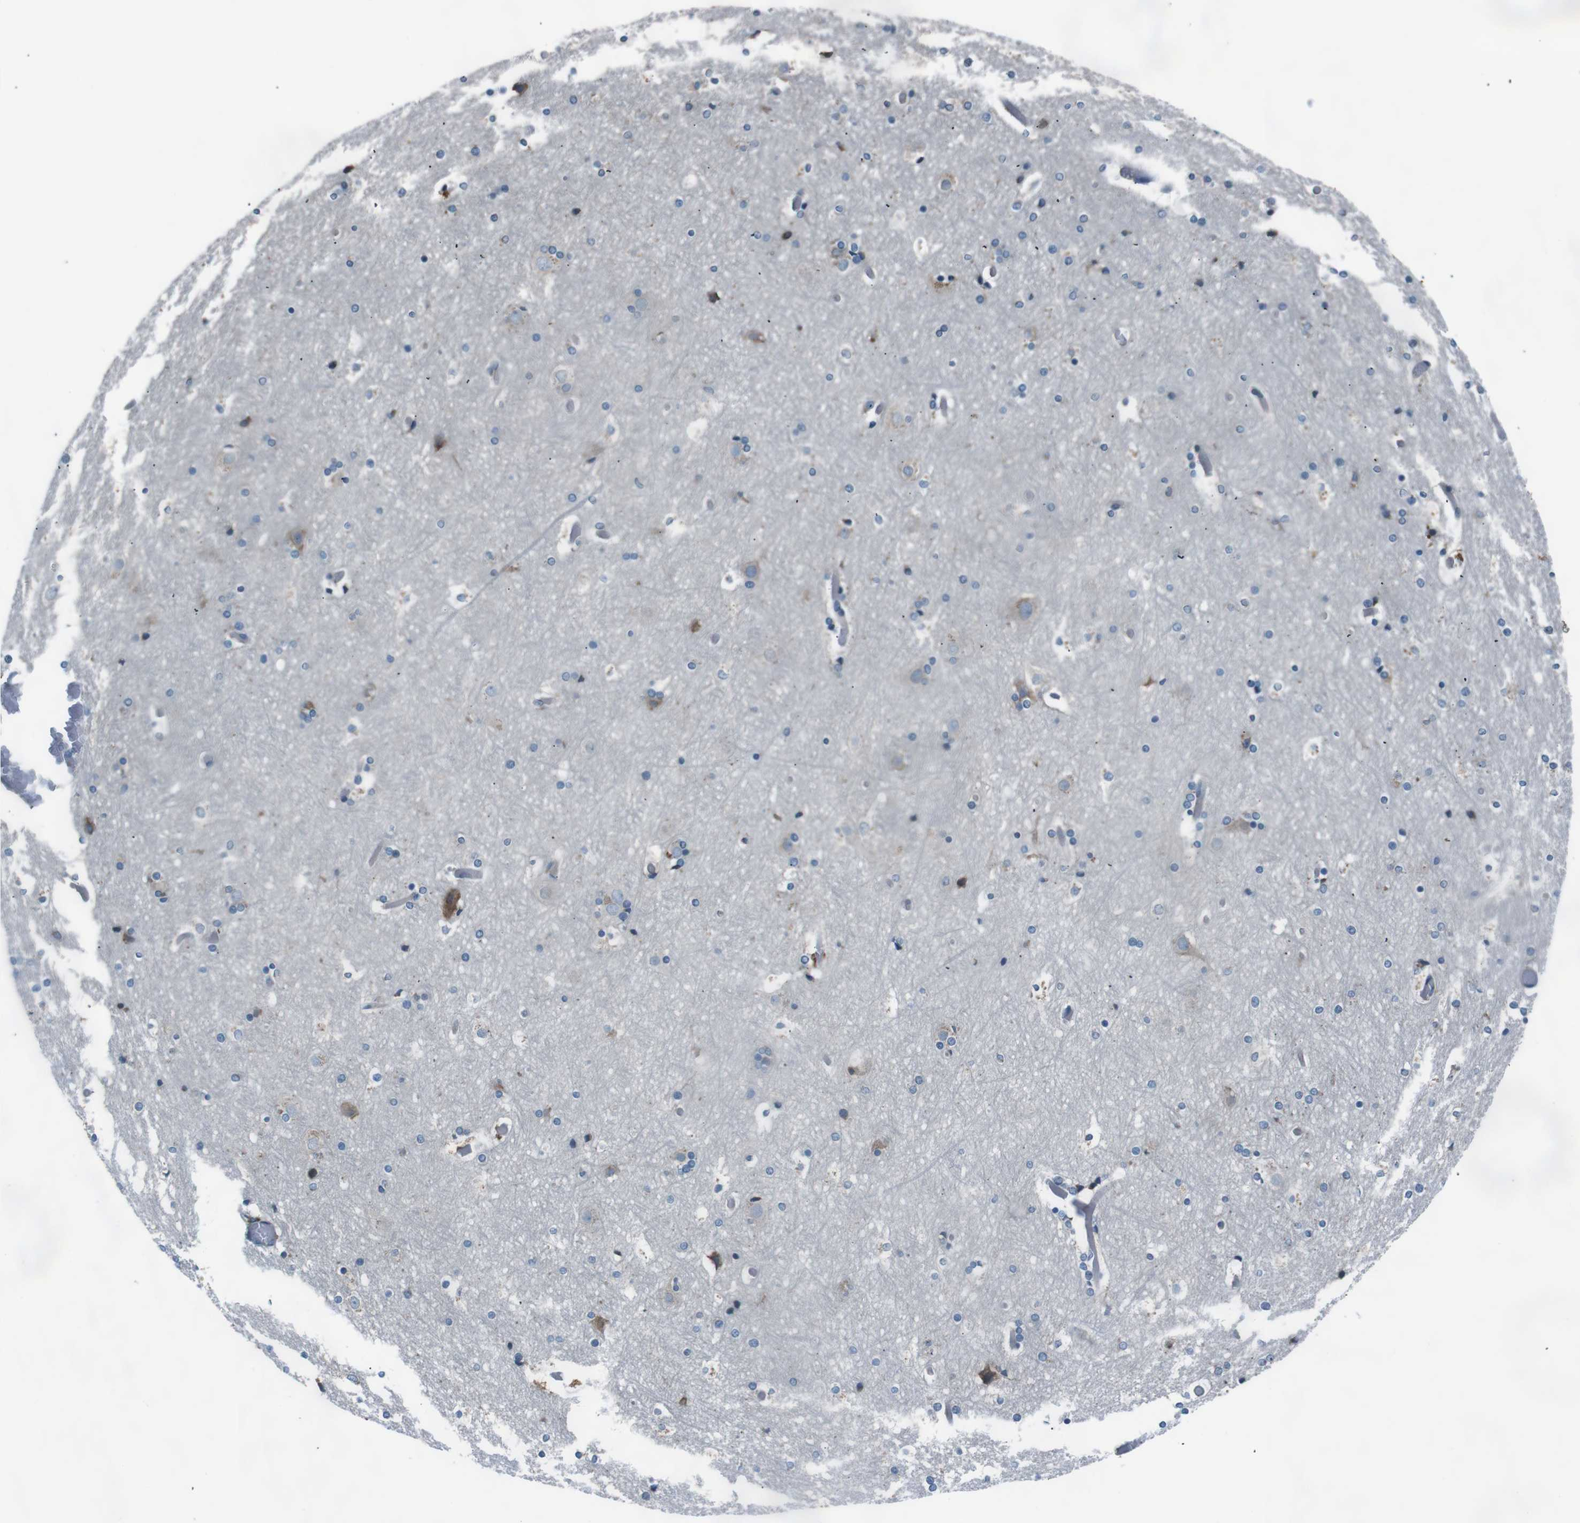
{"staining": {"intensity": "weak", "quantity": "<25%", "location": "cytoplasmic/membranous"}, "tissue": "cerebral cortex", "cell_type": "Endothelial cells", "image_type": "normal", "snomed": [{"axis": "morphology", "description": "Normal tissue, NOS"}, {"axis": "topography", "description": "Cerebral cortex"}], "caption": "This is an immunohistochemistry (IHC) image of normal human cerebral cortex. There is no positivity in endothelial cells.", "gene": "SIGMAR1", "patient": {"sex": "male", "age": 57}}